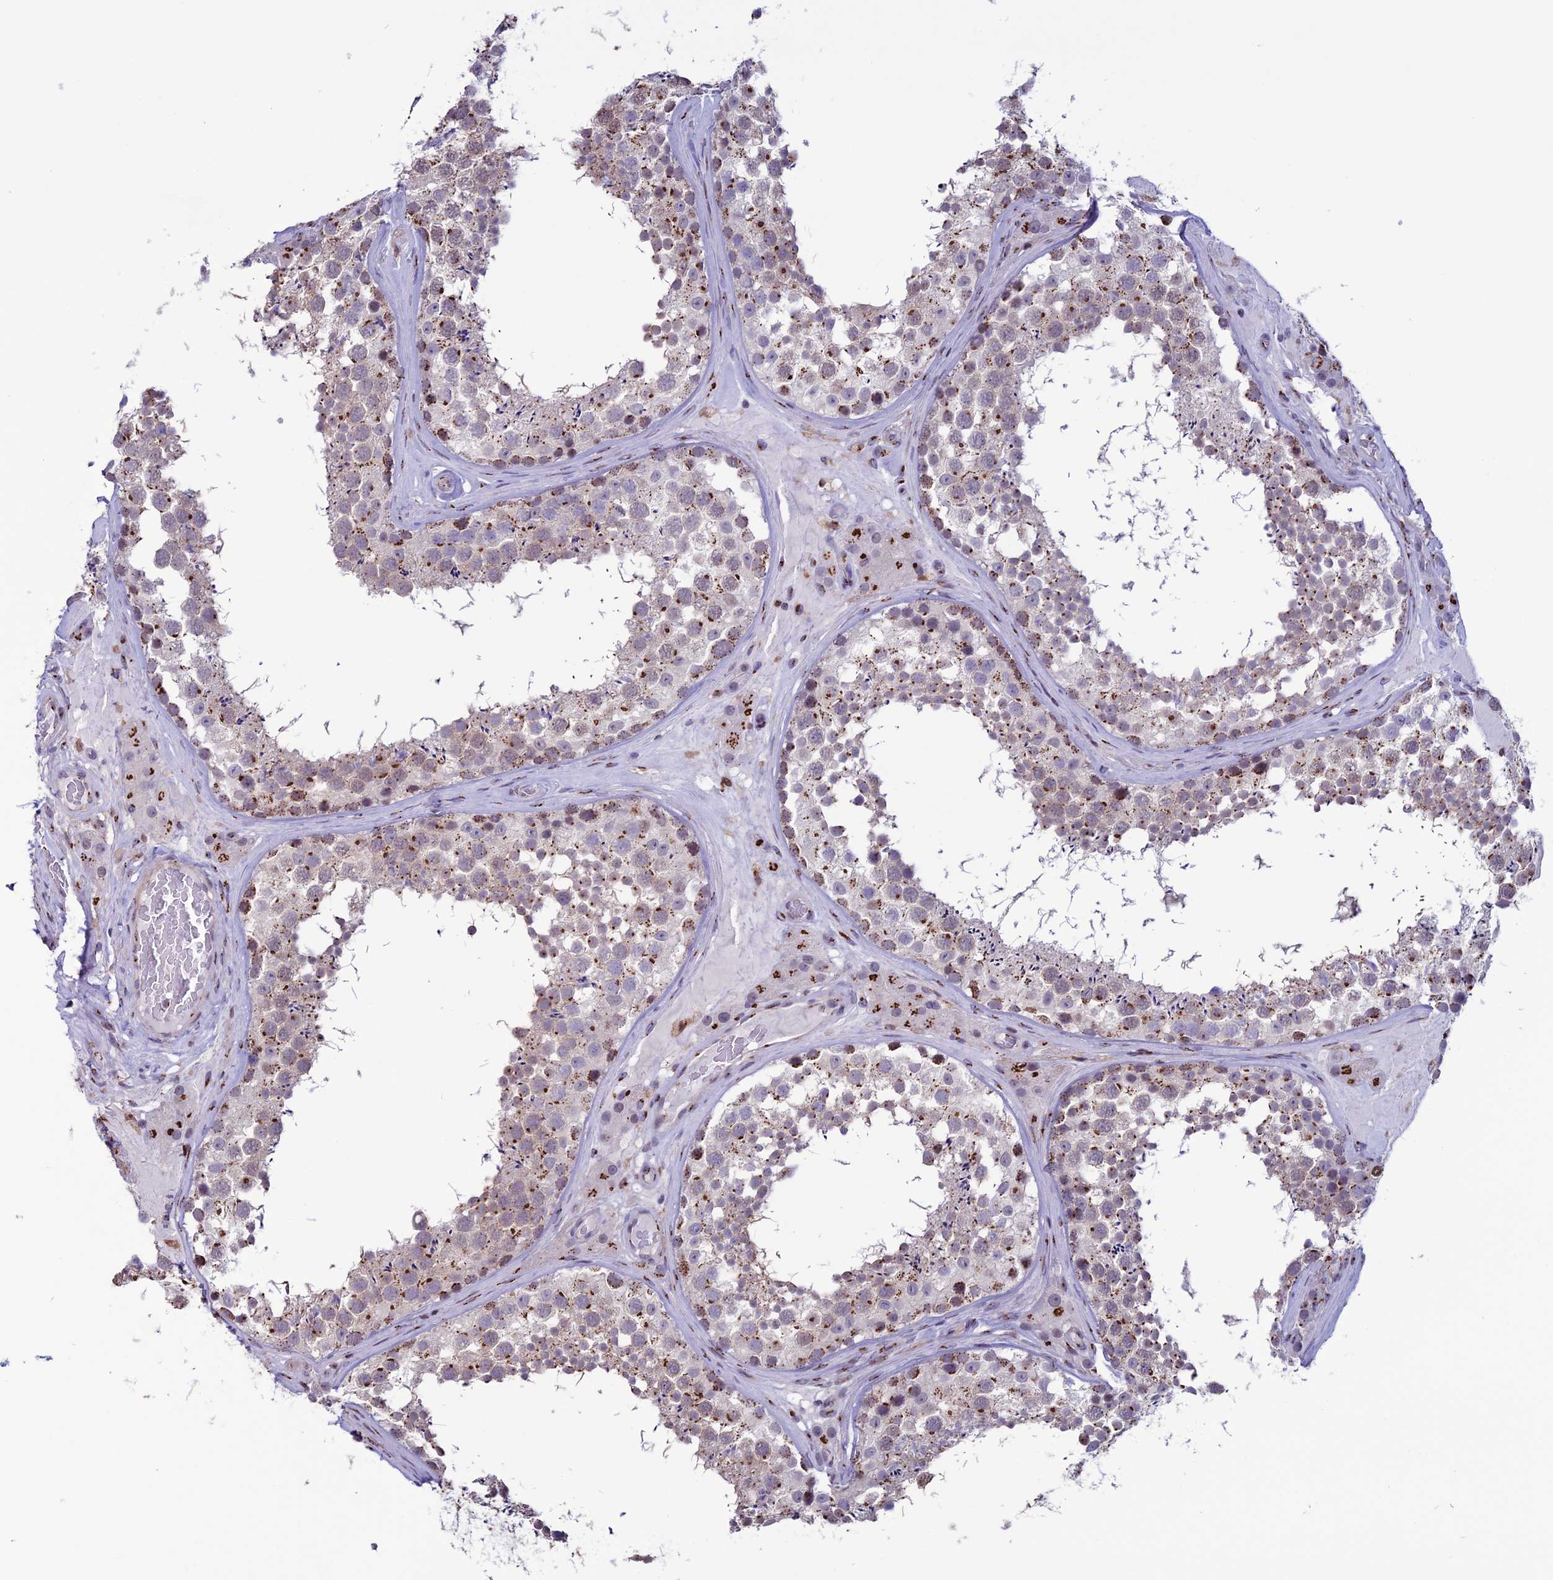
{"staining": {"intensity": "strong", "quantity": "25%-75%", "location": "cytoplasmic/membranous,nuclear"}, "tissue": "testis", "cell_type": "Cells in seminiferous ducts", "image_type": "normal", "snomed": [{"axis": "morphology", "description": "Normal tissue, NOS"}, {"axis": "topography", "description": "Testis"}], "caption": "Normal testis demonstrates strong cytoplasmic/membranous,nuclear expression in about 25%-75% of cells in seminiferous ducts.", "gene": "PLEKHA4", "patient": {"sex": "male", "age": 46}}